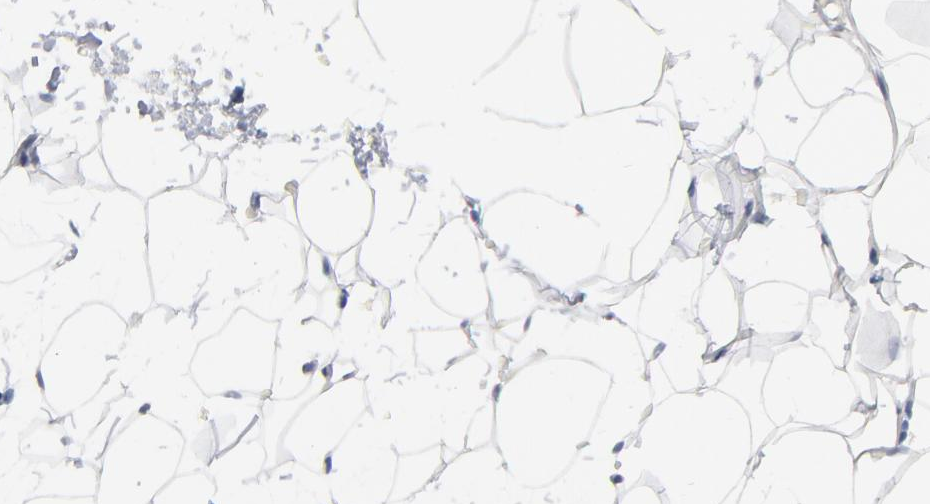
{"staining": {"intensity": "negative", "quantity": "none", "location": "none"}, "tissue": "adipose tissue", "cell_type": "Adipocytes", "image_type": "normal", "snomed": [{"axis": "morphology", "description": "Normal tissue, NOS"}, {"axis": "morphology", "description": "Fibrosis, NOS"}, {"axis": "topography", "description": "Breast"}], "caption": "Immunohistochemistry (IHC) of benign human adipose tissue exhibits no positivity in adipocytes. Nuclei are stained in blue.", "gene": "DNAL4", "patient": {"sex": "female", "age": 24}}